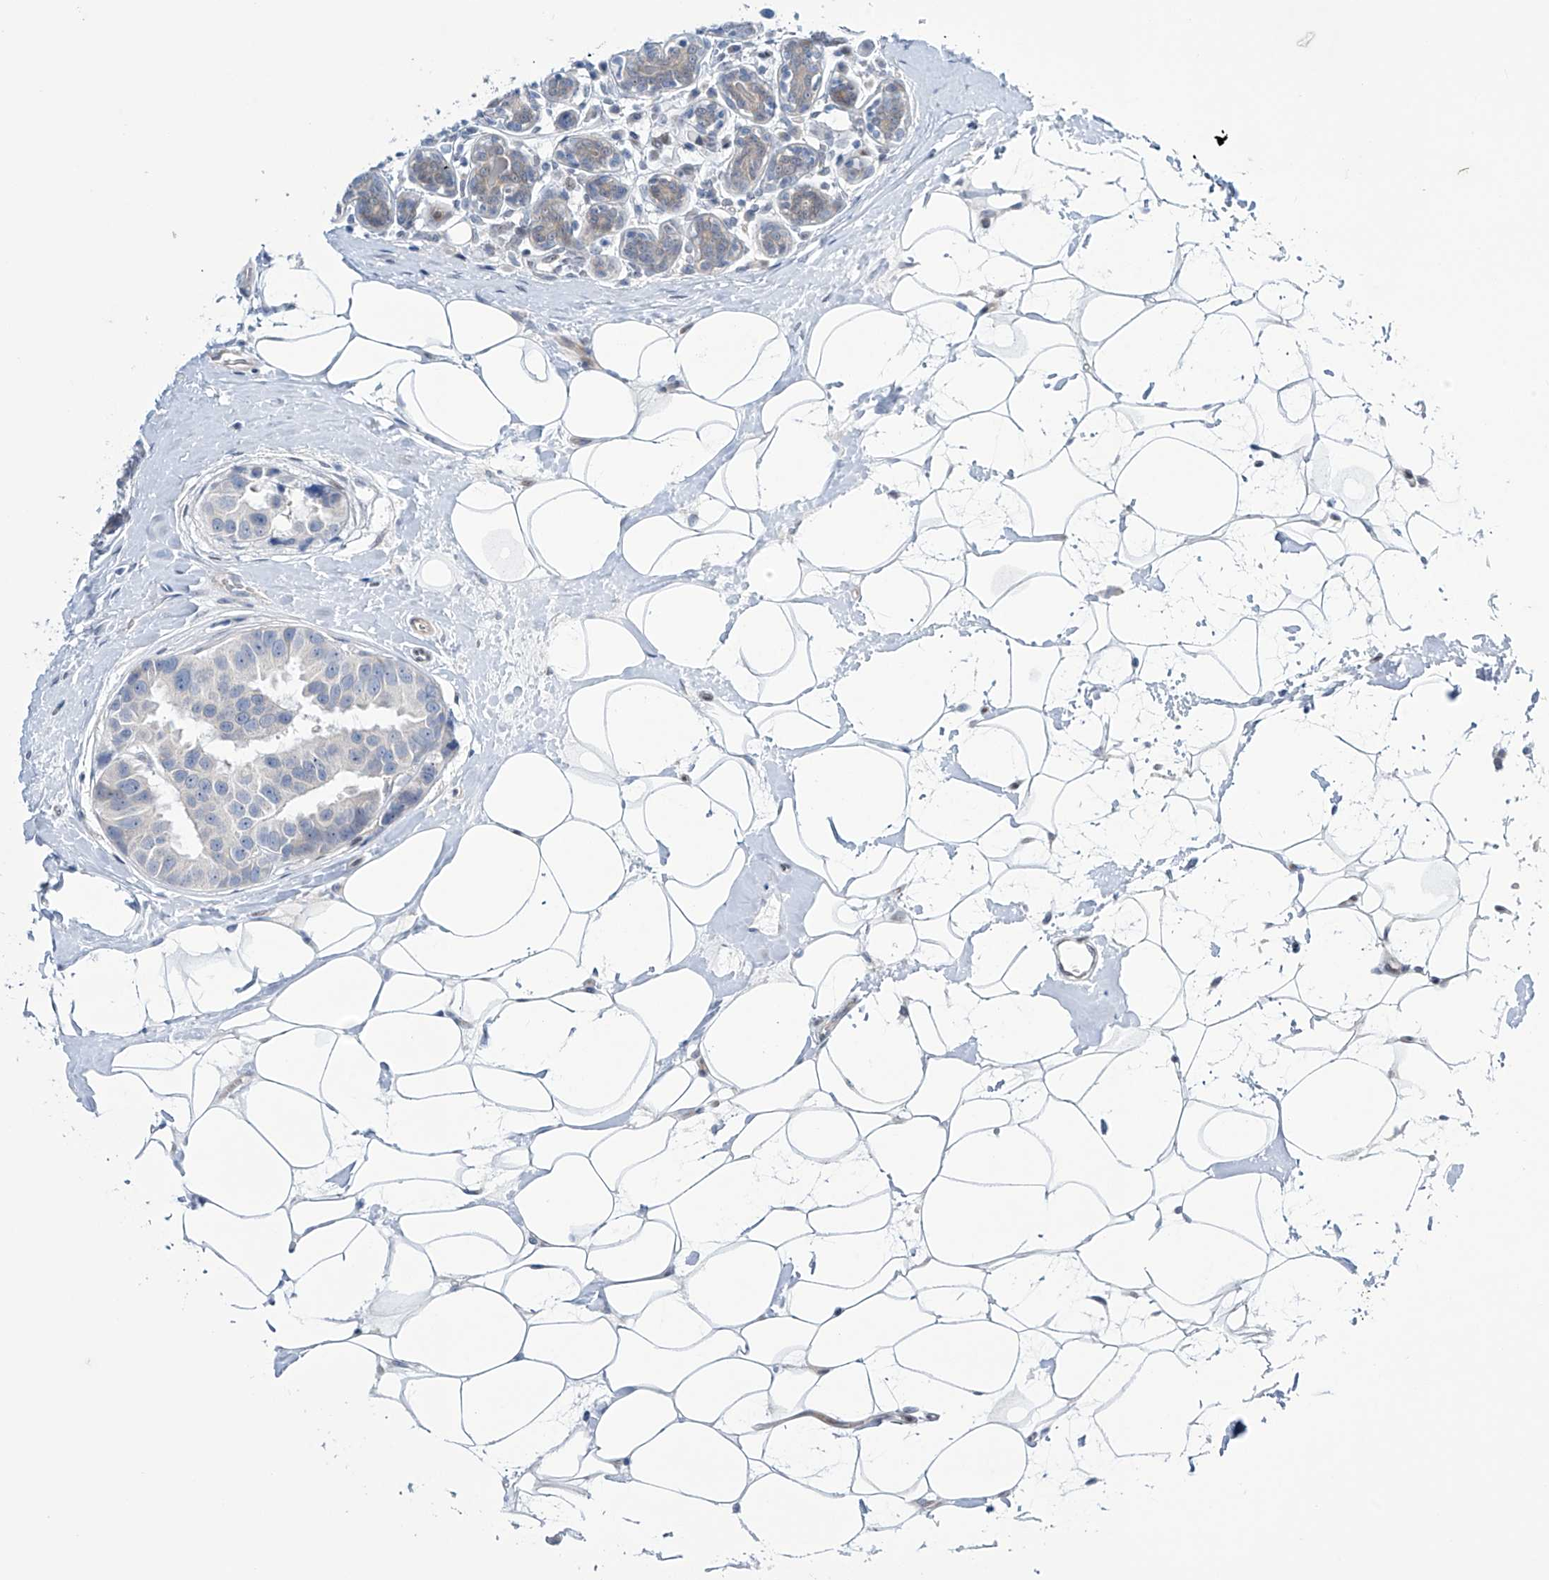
{"staining": {"intensity": "negative", "quantity": "none", "location": "none"}, "tissue": "breast cancer", "cell_type": "Tumor cells", "image_type": "cancer", "snomed": [{"axis": "morphology", "description": "Normal tissue, NOS"}, {"axis": "morphology", "description": "Duct carcinoma"}, {"axis": "topography", "description": "Breast"}], "caption": "The histopathology image exhibits no significant expression in tumor cells of breast intraductal carcinoma.", "gene": "TRIM60", "patient": {"sex": "female", "age": 39}}